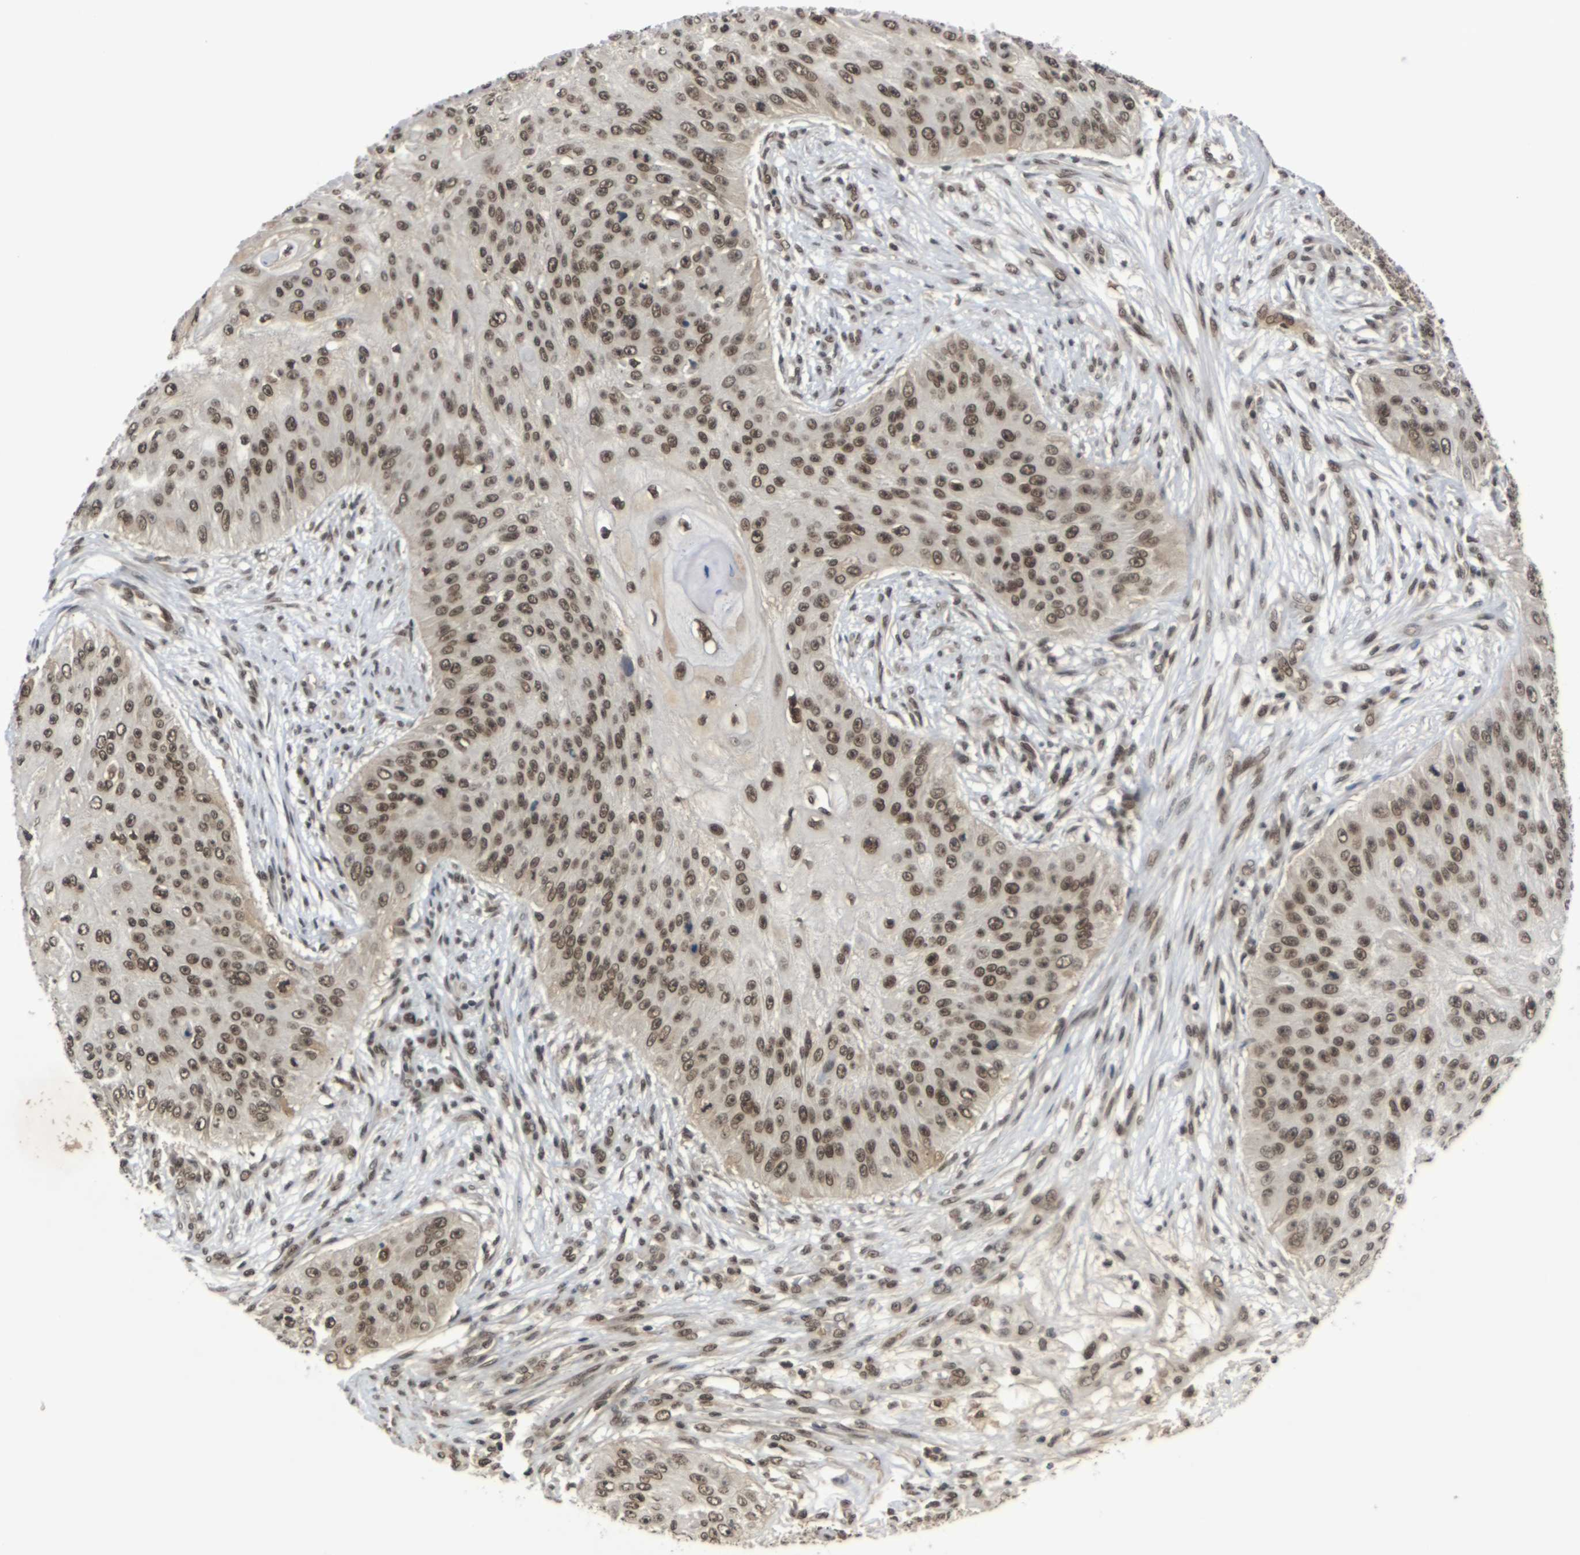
{"staining": {"intensity": "moderate", "quantity": ">75%", "location": "nuclear"}, "tissue": "skin cancer", "cell_type": "Tumor cells", "image_type": "cancer", "snomed": [{"axis": "morphology", "description": "Squamous cell carcinoma, NOS"}, {"axis": "topography", "description": "Skin"}], "caption": "Squamous cell carcinoma (skin) stained with a brown dye exhibits moderate nuclear positive expression in about >75% of tumor cells.", "gene": "NELFA", "patient": {"sex": "female", "age": 80}}